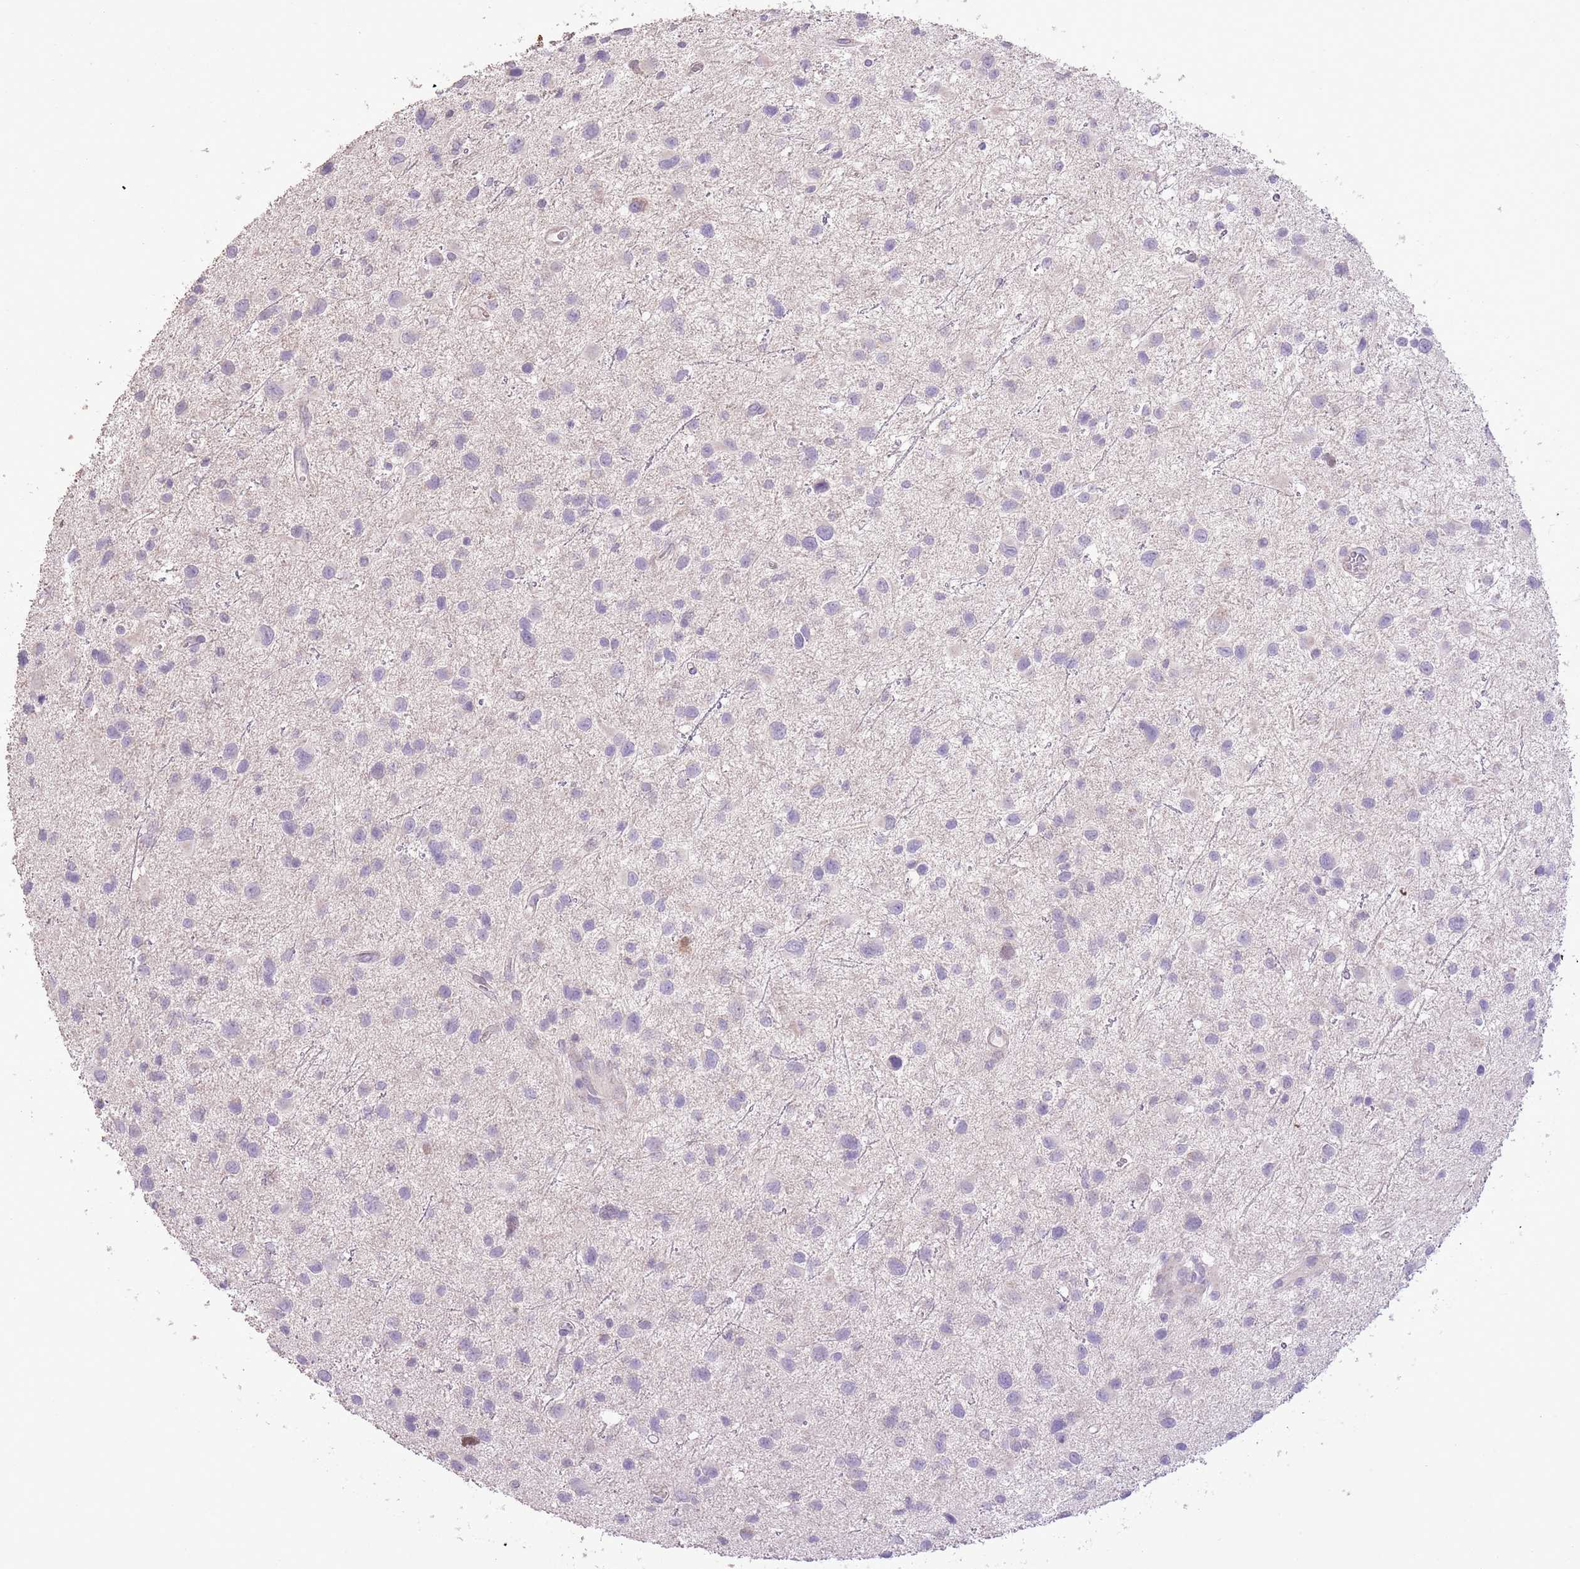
{"staining": {"intensity": "moderate", "quantity": "<25%", "location": "nuclear"}, "tissue": "glioma", "cell_type": "Tumor cells", "image_type": "cancer", "snomed": [{"axis": "morphology", "description": "Glioma, malignant, Low grade"}, {"axis": "topography", "description": "Brain"}], "caption": "Protein staining by immunohistochemistry (IHC) demonstrates moderate nuclear staining in about <25% of tumor cells in malignant glioma (low-grade).", "gene": "GMNN", "patient": {"sex": "female", "age": 32}}